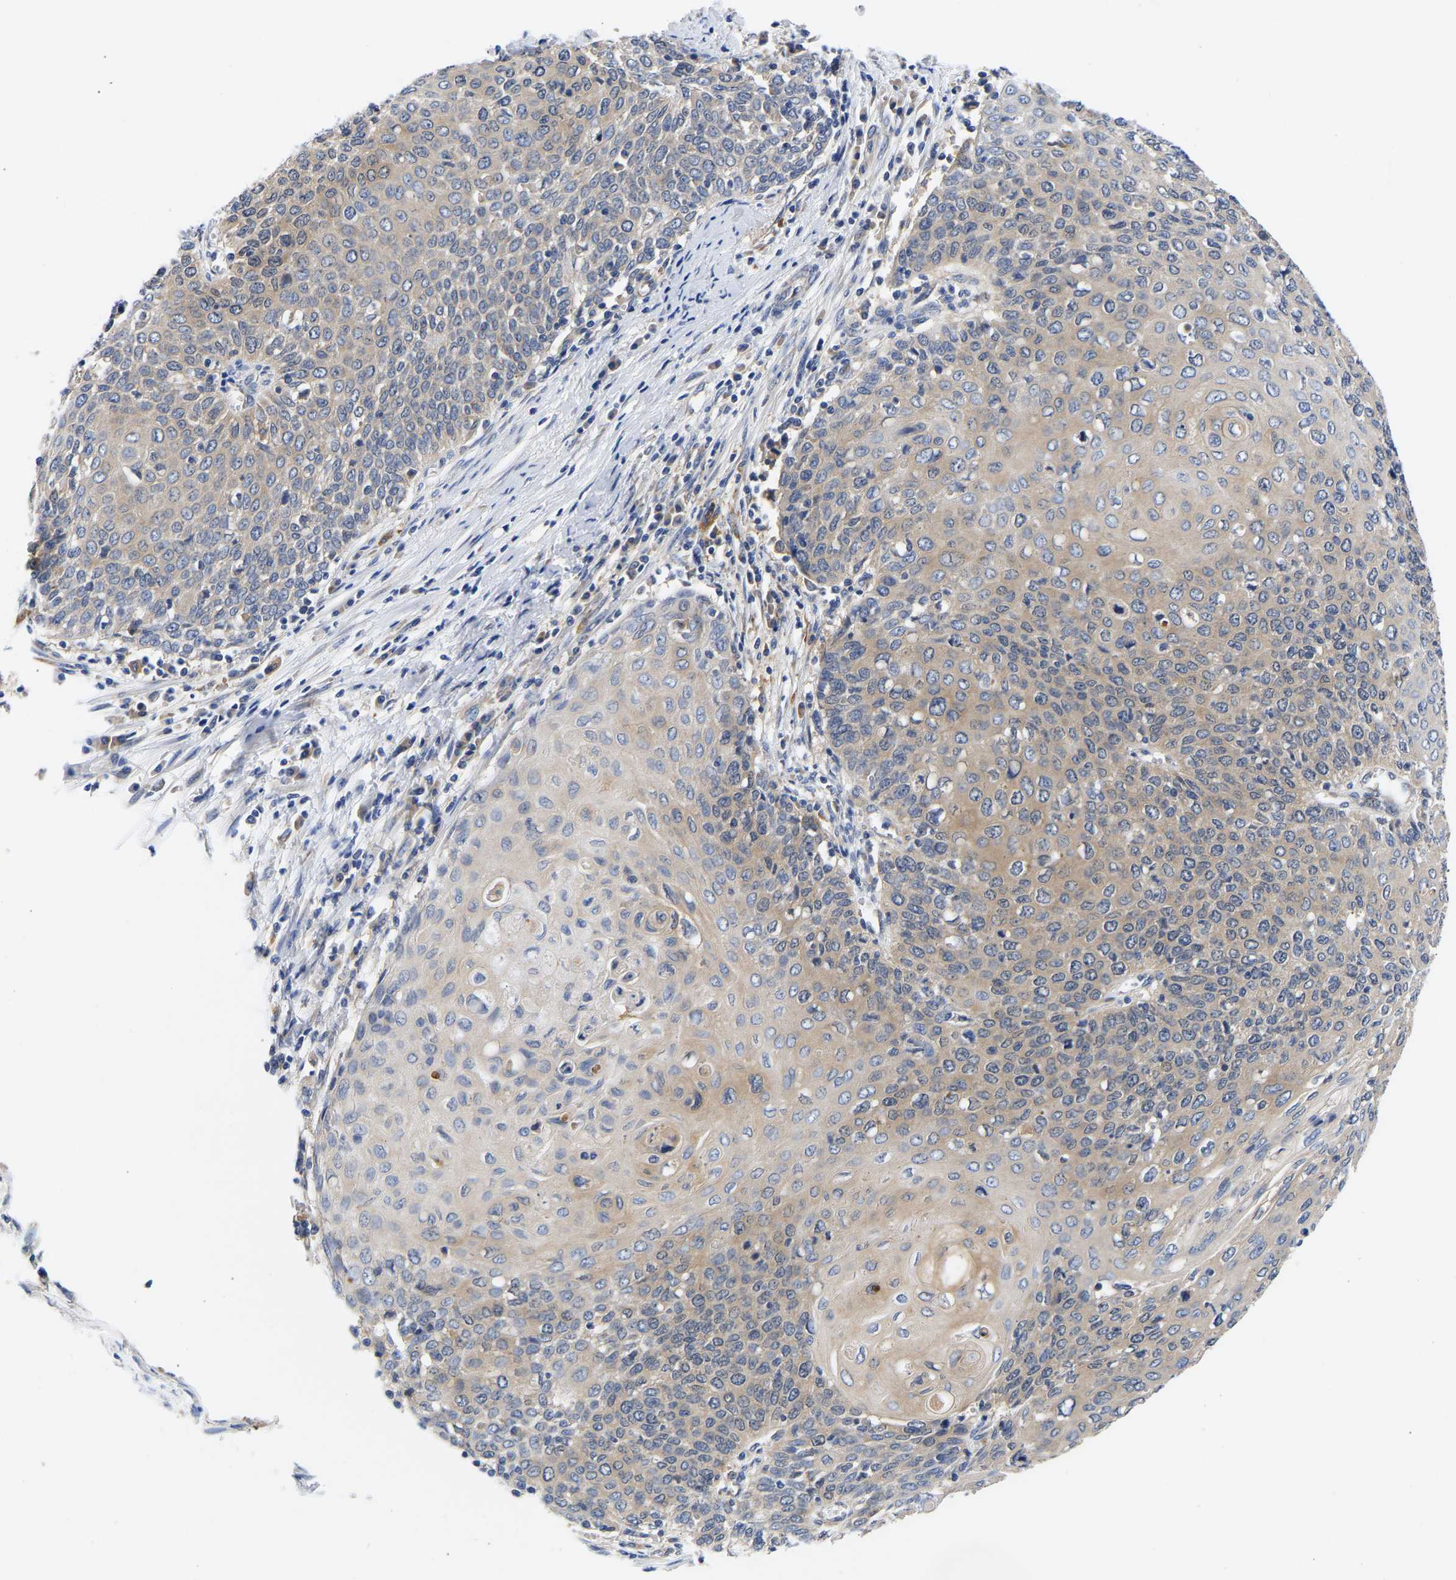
{"staining": {"intensity": "weak", "quantity": "25%-75%", "location": "cytoplasmic/membranous"}, "tissue": "cervical cancer", "cell_type": "Tumor cells", "image_type": "cancer", "snomed": [{"axis": "morphology", "description": "Squamous cell carcinoma, NOS"}, {"axis": "topography", "description": "Cervix"}], "caption": "An immunohistochemistry (IHC) histopathology image of neoplastic tissue is shown. Protein staining in brown labels weak cytoplasmic/membranous positivity in cervical squamous cell carcinoma within tumor cells. (brown staining indicates protein expression, while blue staining denotes nuclei).", "gene": "CCDC6", "patient": {"sex": "female", "age": 39}}